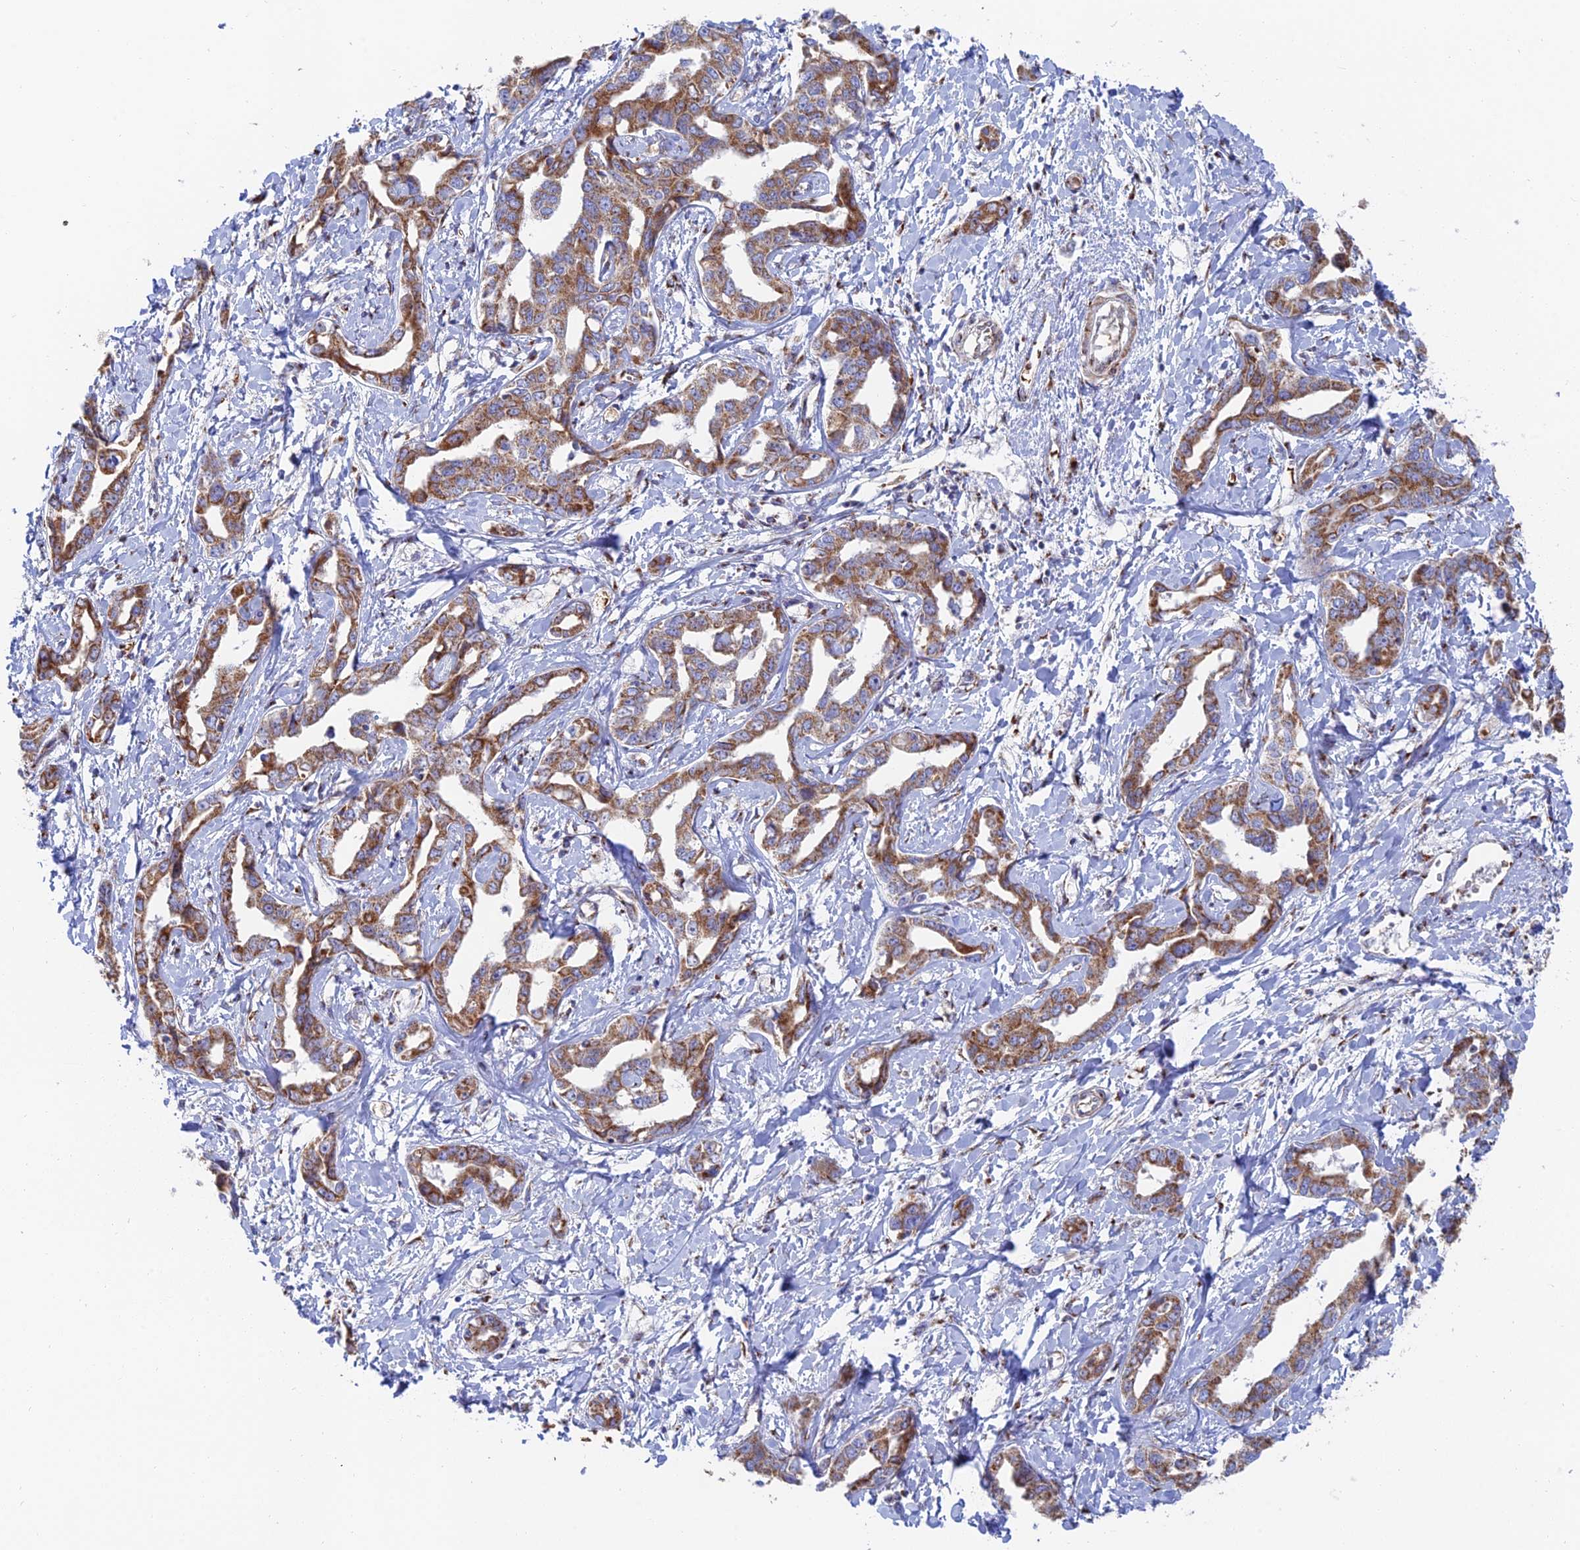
{"staining": {"intensity": "moderate", "quantity": ">75%", "location": "cytoplasmic/membranous"}, "tissue": "liver cancer", "cell_type": "Tumor cells", "image_type": "cancer", "snomed": [{"axis": "morphology", "description": "Cholangiocarcinoma"}, {"axis": "topography", "description": "Liver"}], "caption": "Liver cancer stained with a protein marker exhibits moderate staining in tumor cells.", "gene": "HS2ST1", "patient": {"sex": "male", "age": 59}}